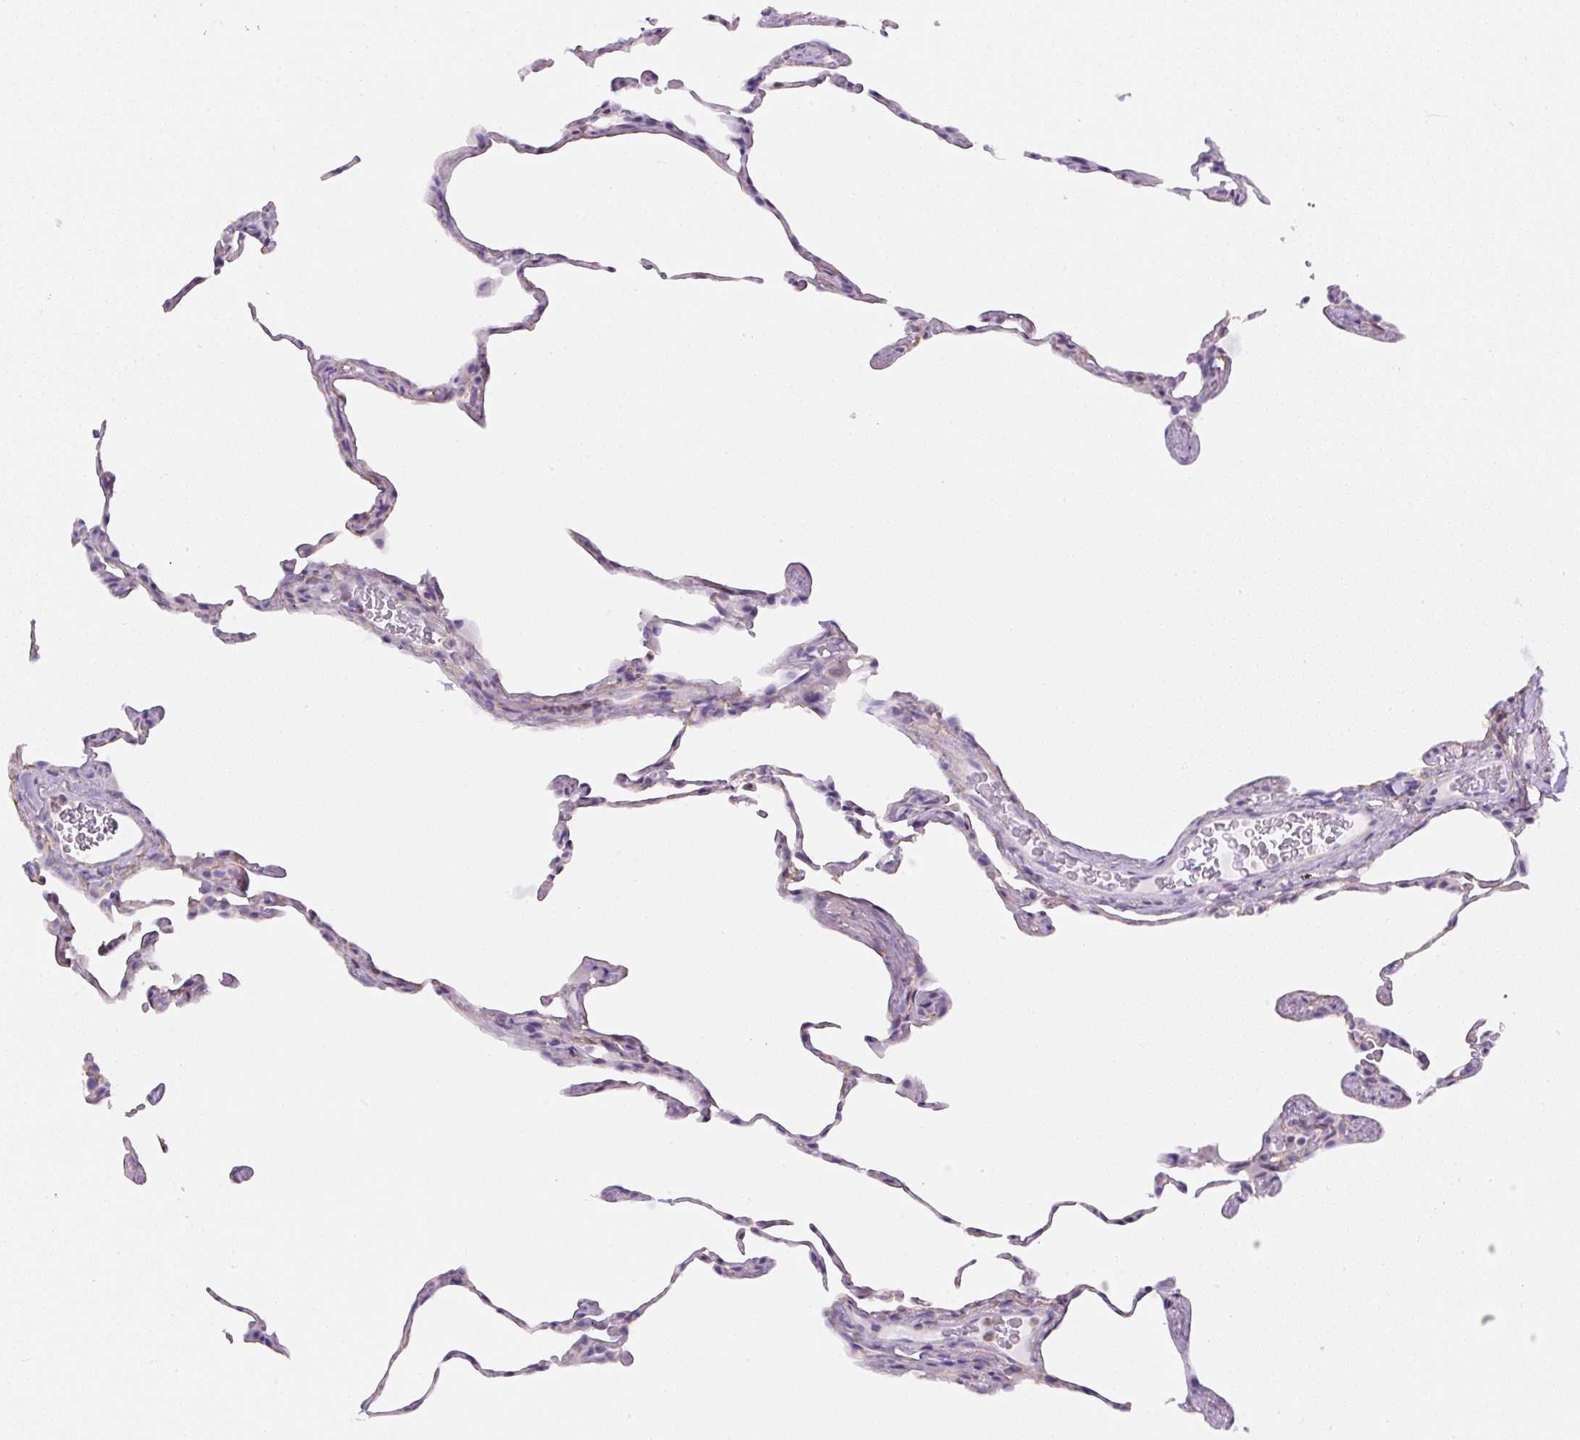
{"staining": {"intensity": "weak", "quantity": "<25%", "location": "cytoplasmic/membranous"}, "tissue": "lung", "cell_type": "Alveolar cells", "image_type": "normal", "snomed": [{"axis": "morphology", "description": "Normal tissue, NOS"}, {"axis": "topography", "description": "Lung"}], "caption": "Image shows no significant protein staining in alveolar cells of benign lung. (DAB (3,3'-diaminobenzidine) IHC visualized using brightfield microscopy, high magnification).", "gene": "PIP5KL1", "patient": {"sex": "female", "age": 57}}